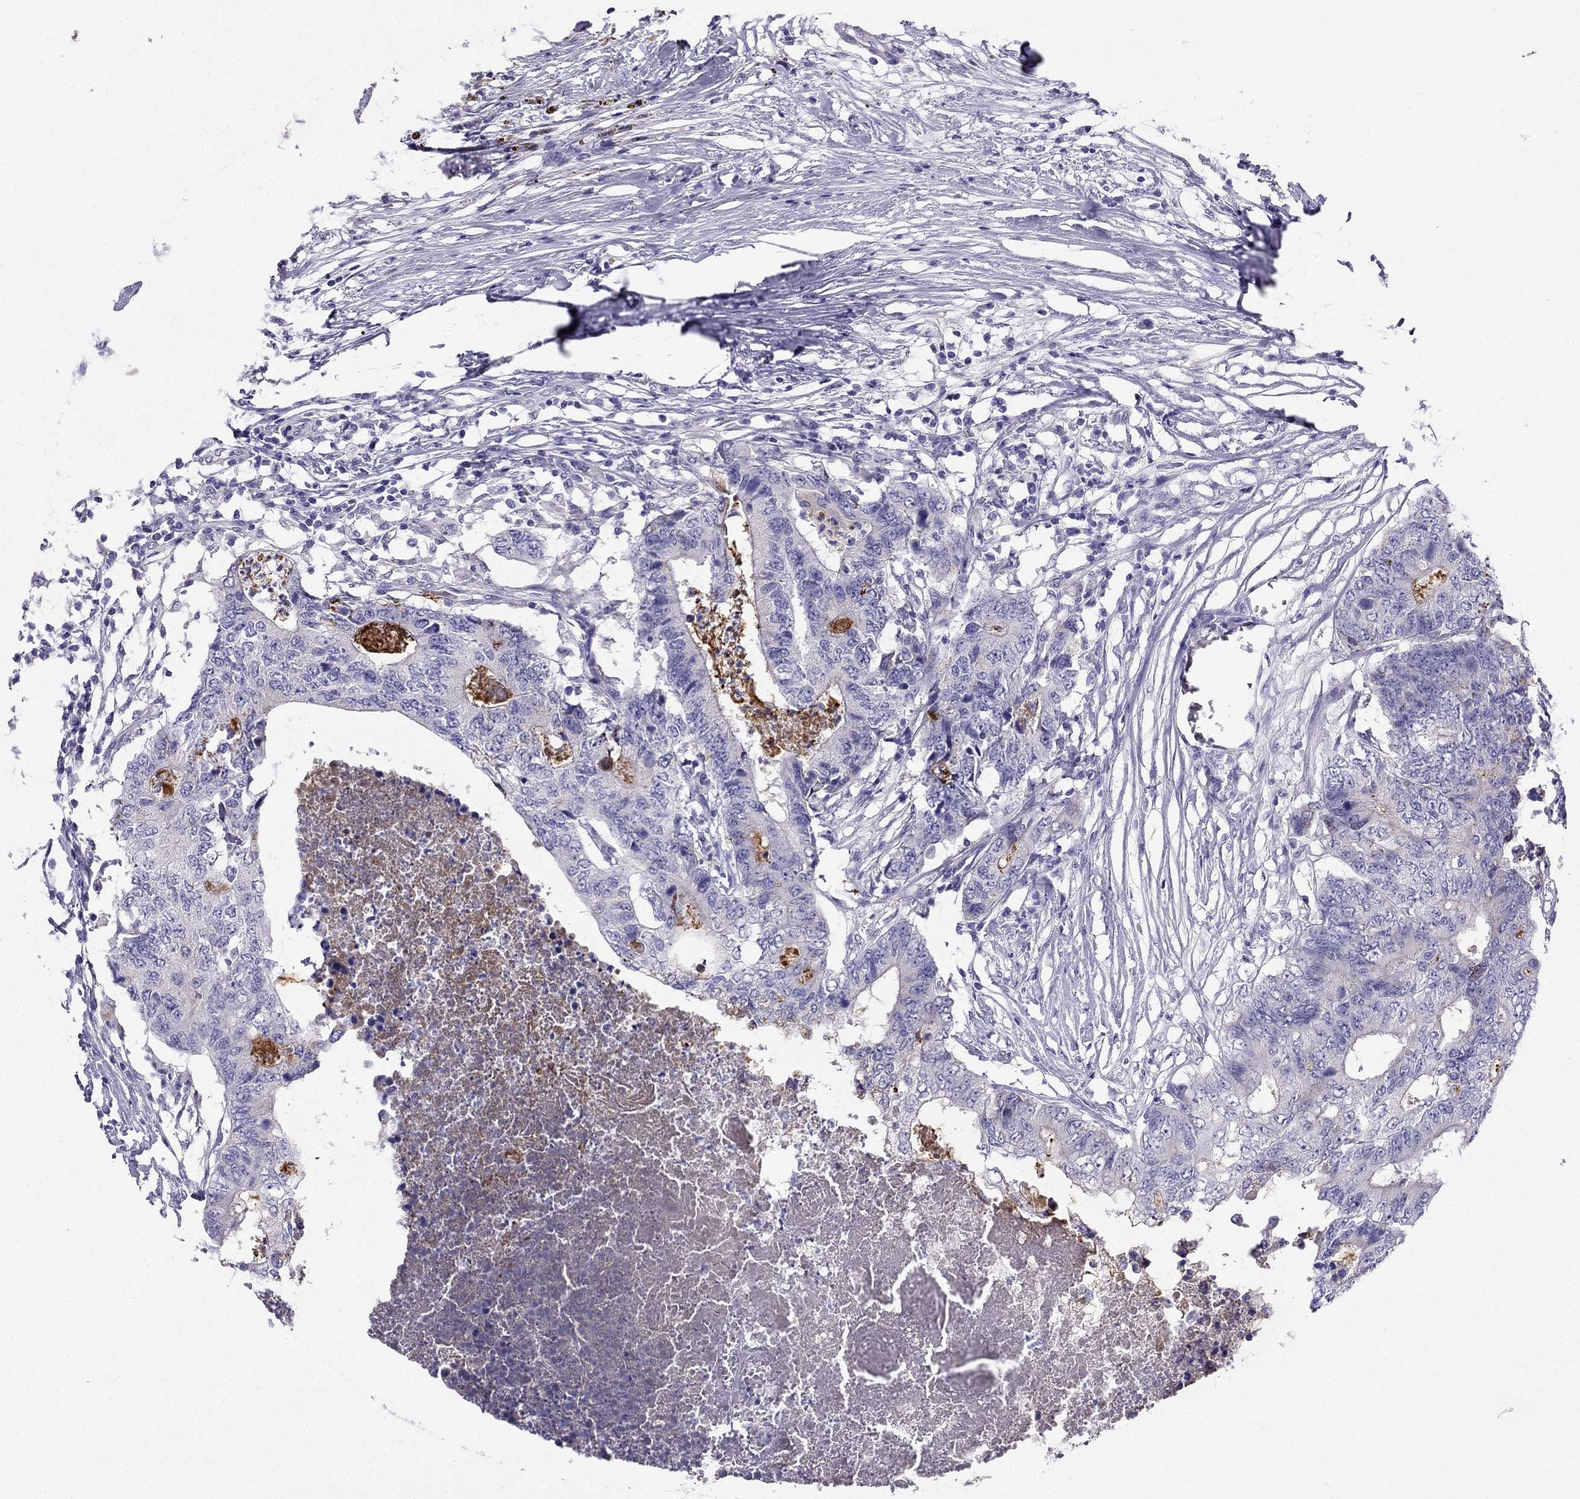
{"staining": {"intensity": "negative", "quantity": "none", "location": "none"}, "tissue": "colorectal cancer", "cell_type": "Tumor cells", "image_type": "cancer", "snomed": [{"axis": "morphology", "description": "Adenocarcinoma, NOS"}, {"axis": "topography", "description": "Colon"}], "caption": "Tumor cells are negative for brown protein staining in adenocarcinoma (colorectal).", "gene": "PTH", "patient": {"sex": "female", "age": 48}}